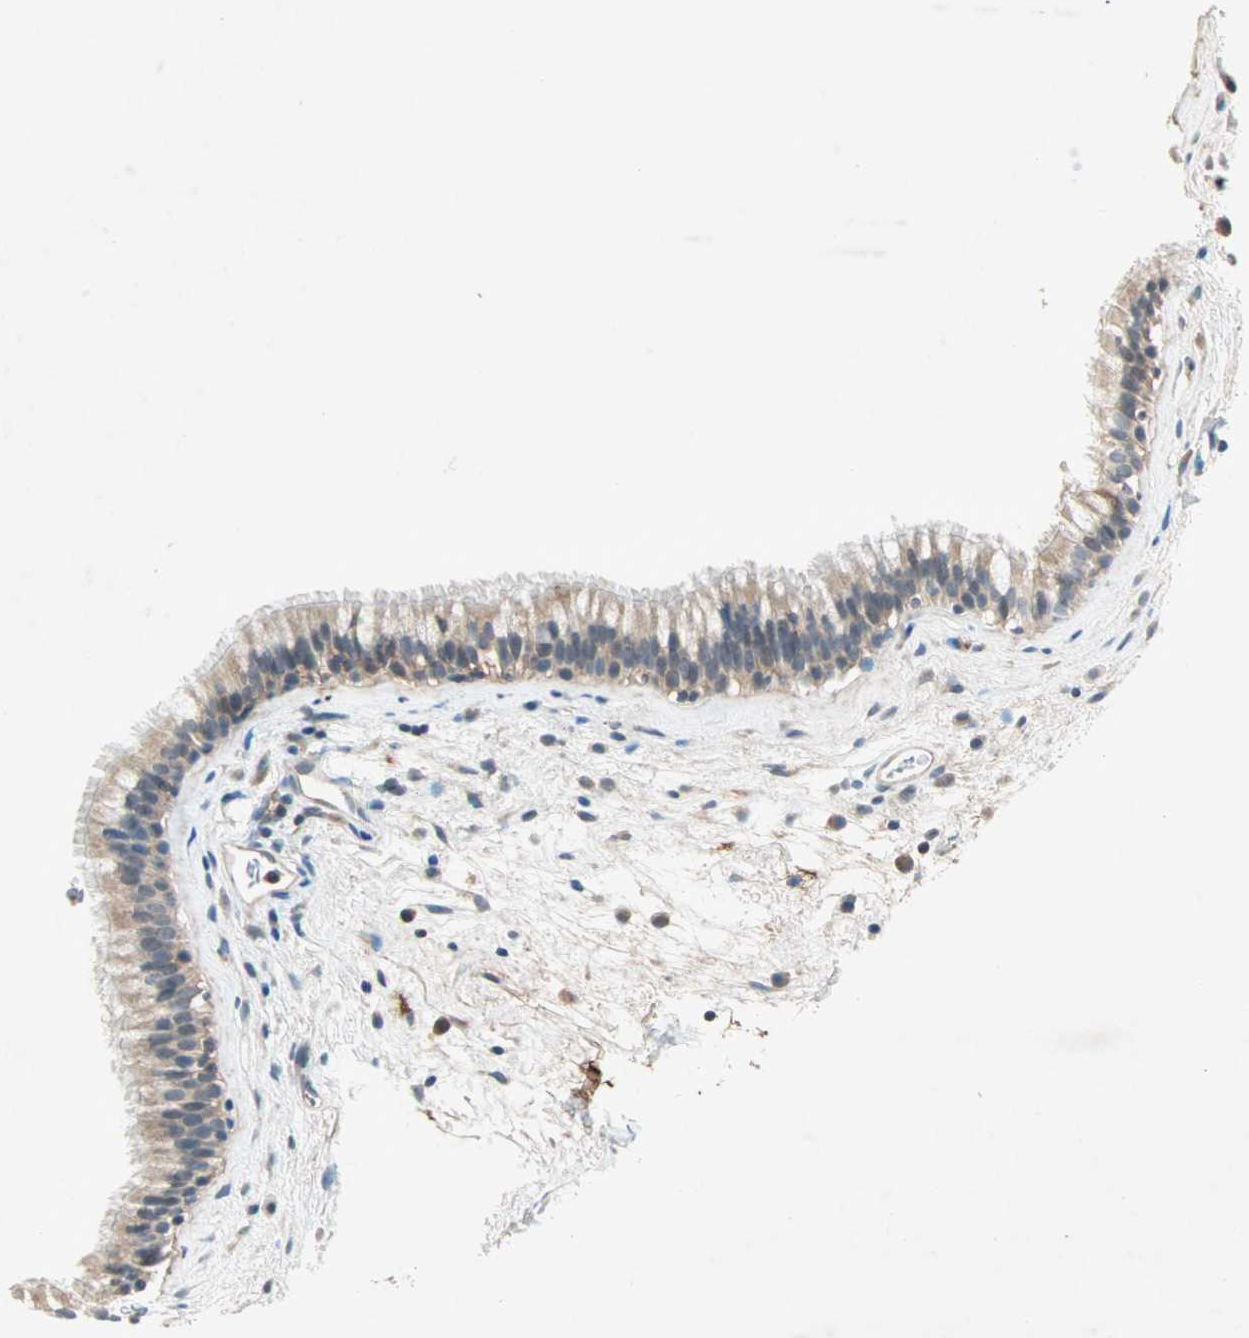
{"staining": {"intensity": "weak", "quantity": ">75%", "location": "cytoplasmic/membranous"}, "tissue": "nasopharynx", "cell_type": "Respiratory epithelial cells", "image_type": "normal", "snomed": [{"axis": "morphology", "description": "Normal tissue, NOS"}, {"axis": "morphology", "description": "Inflammation, NOS"}, {"axis": "topography", "description": "Nasopharynx"}], "caption": "Immunohistochemistry of normal nasopharynx displays low levels of weak cytoplasmic/membranous expression in approximately >75% of respiratory epithelial cells. The protein is shown in brown color, while the nuclei are stained blue.", "gene": "TEC", "patient": {"sex": "male", "age": 48}}